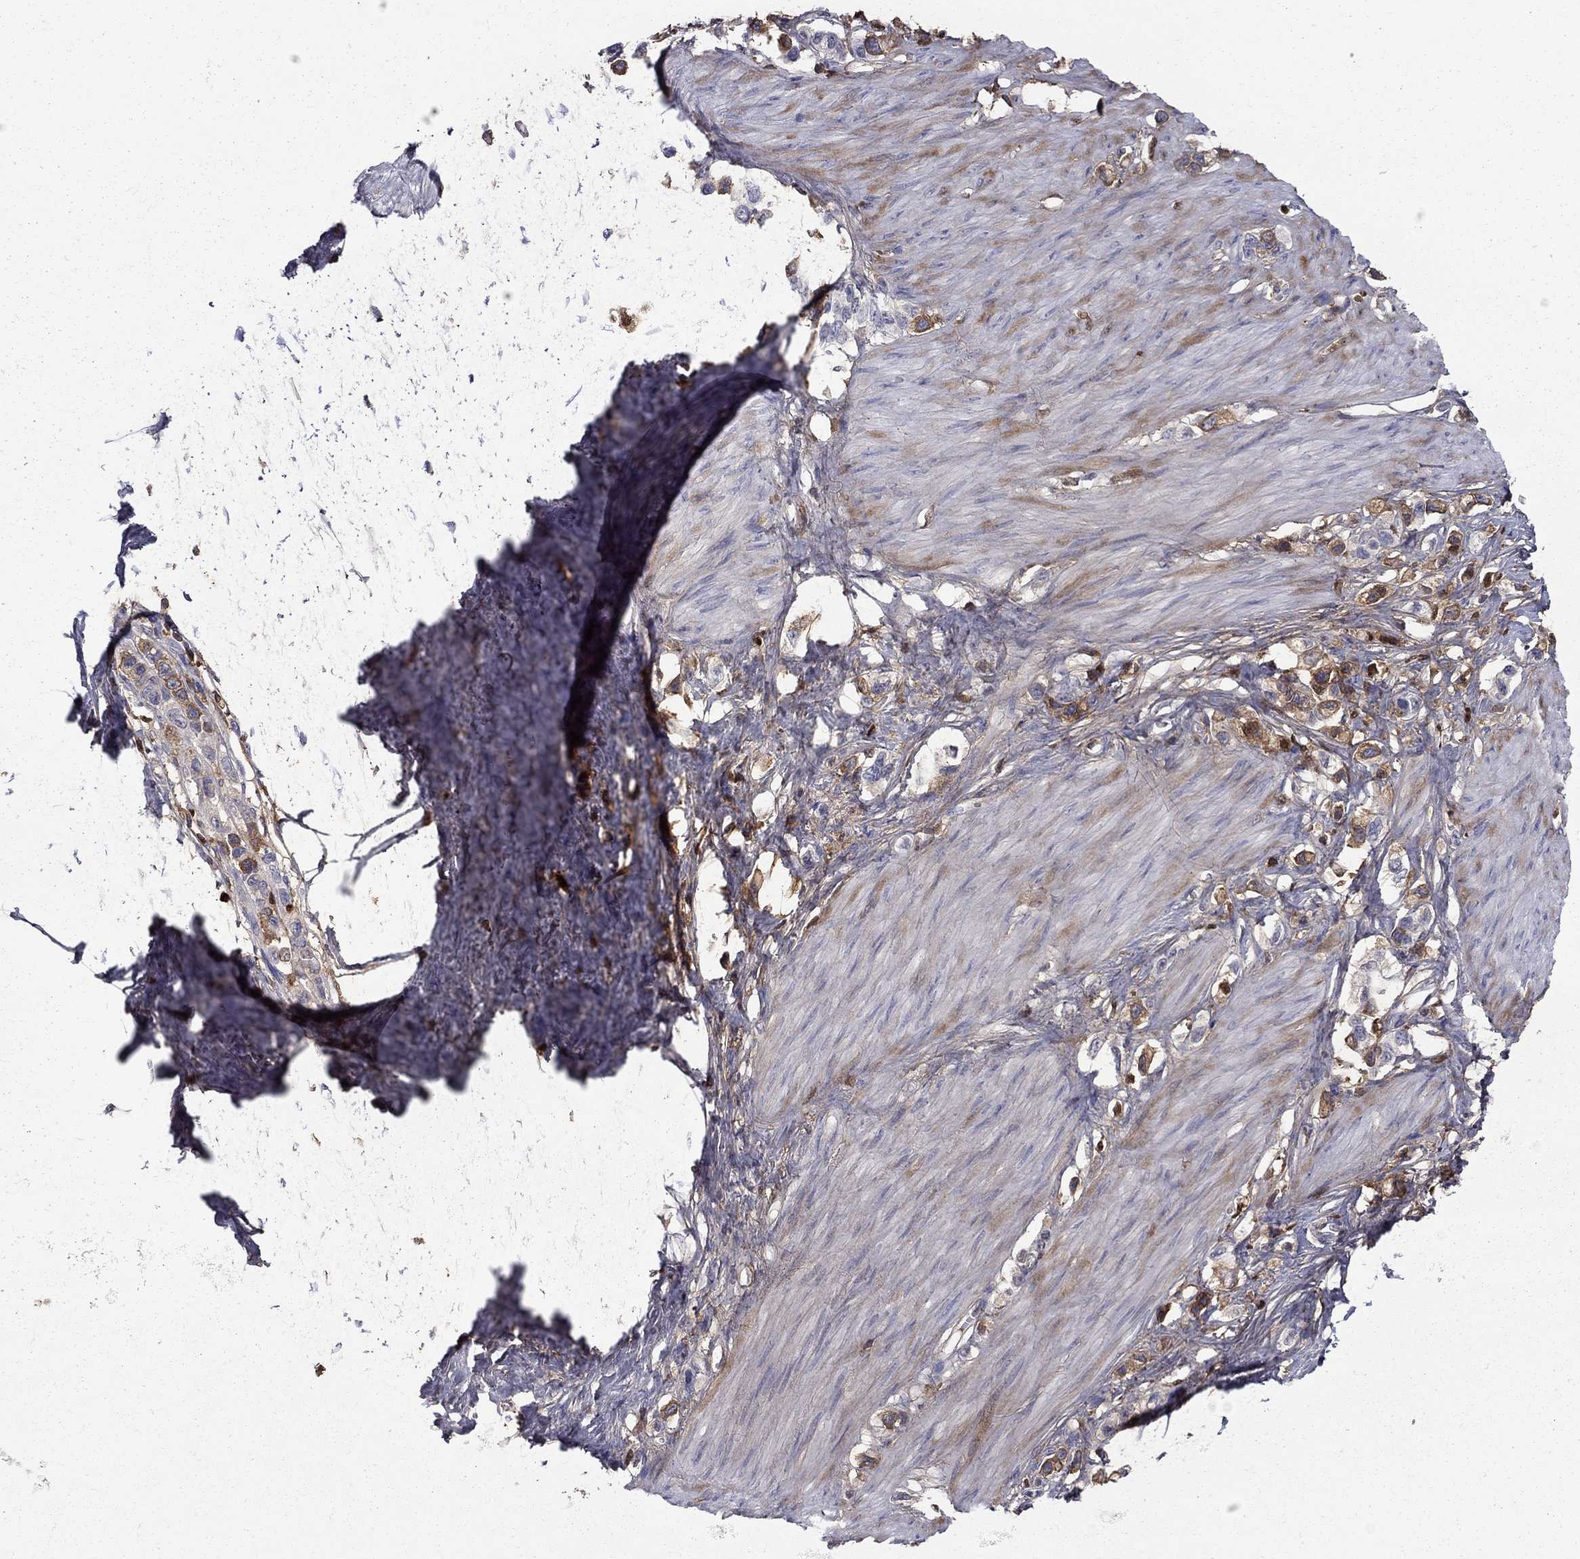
{"staining": {"intensity": "moderate", "quantity": "25%-75%", "location": "cytoplasmic/membranous"}, "tissue": "stomach cancer", "cell_type": "Tumor cells", "image_type": "cancer", "snomed": [{"axis": "morphology", "description": "Normal tissue, NOS"}, {"axis": "morphology", "description": "Adenocarcinoma, NOS"}, {"axis": "morphology", "description": "Adenocarcinoma, High grade"}, {"axis": "topography", "description": "Stomach, upper"}, {"axis": "topography", "description": "Stomach"}], "caption": "About 25%-75% of tumor cells in stomach cancer demonstrate moderate cytoplasmic/membranous protein positivity as visualized by brown immunohistochemical staining.", "gene": "HPX", "patient": {"sex": "female", "age": 65}}